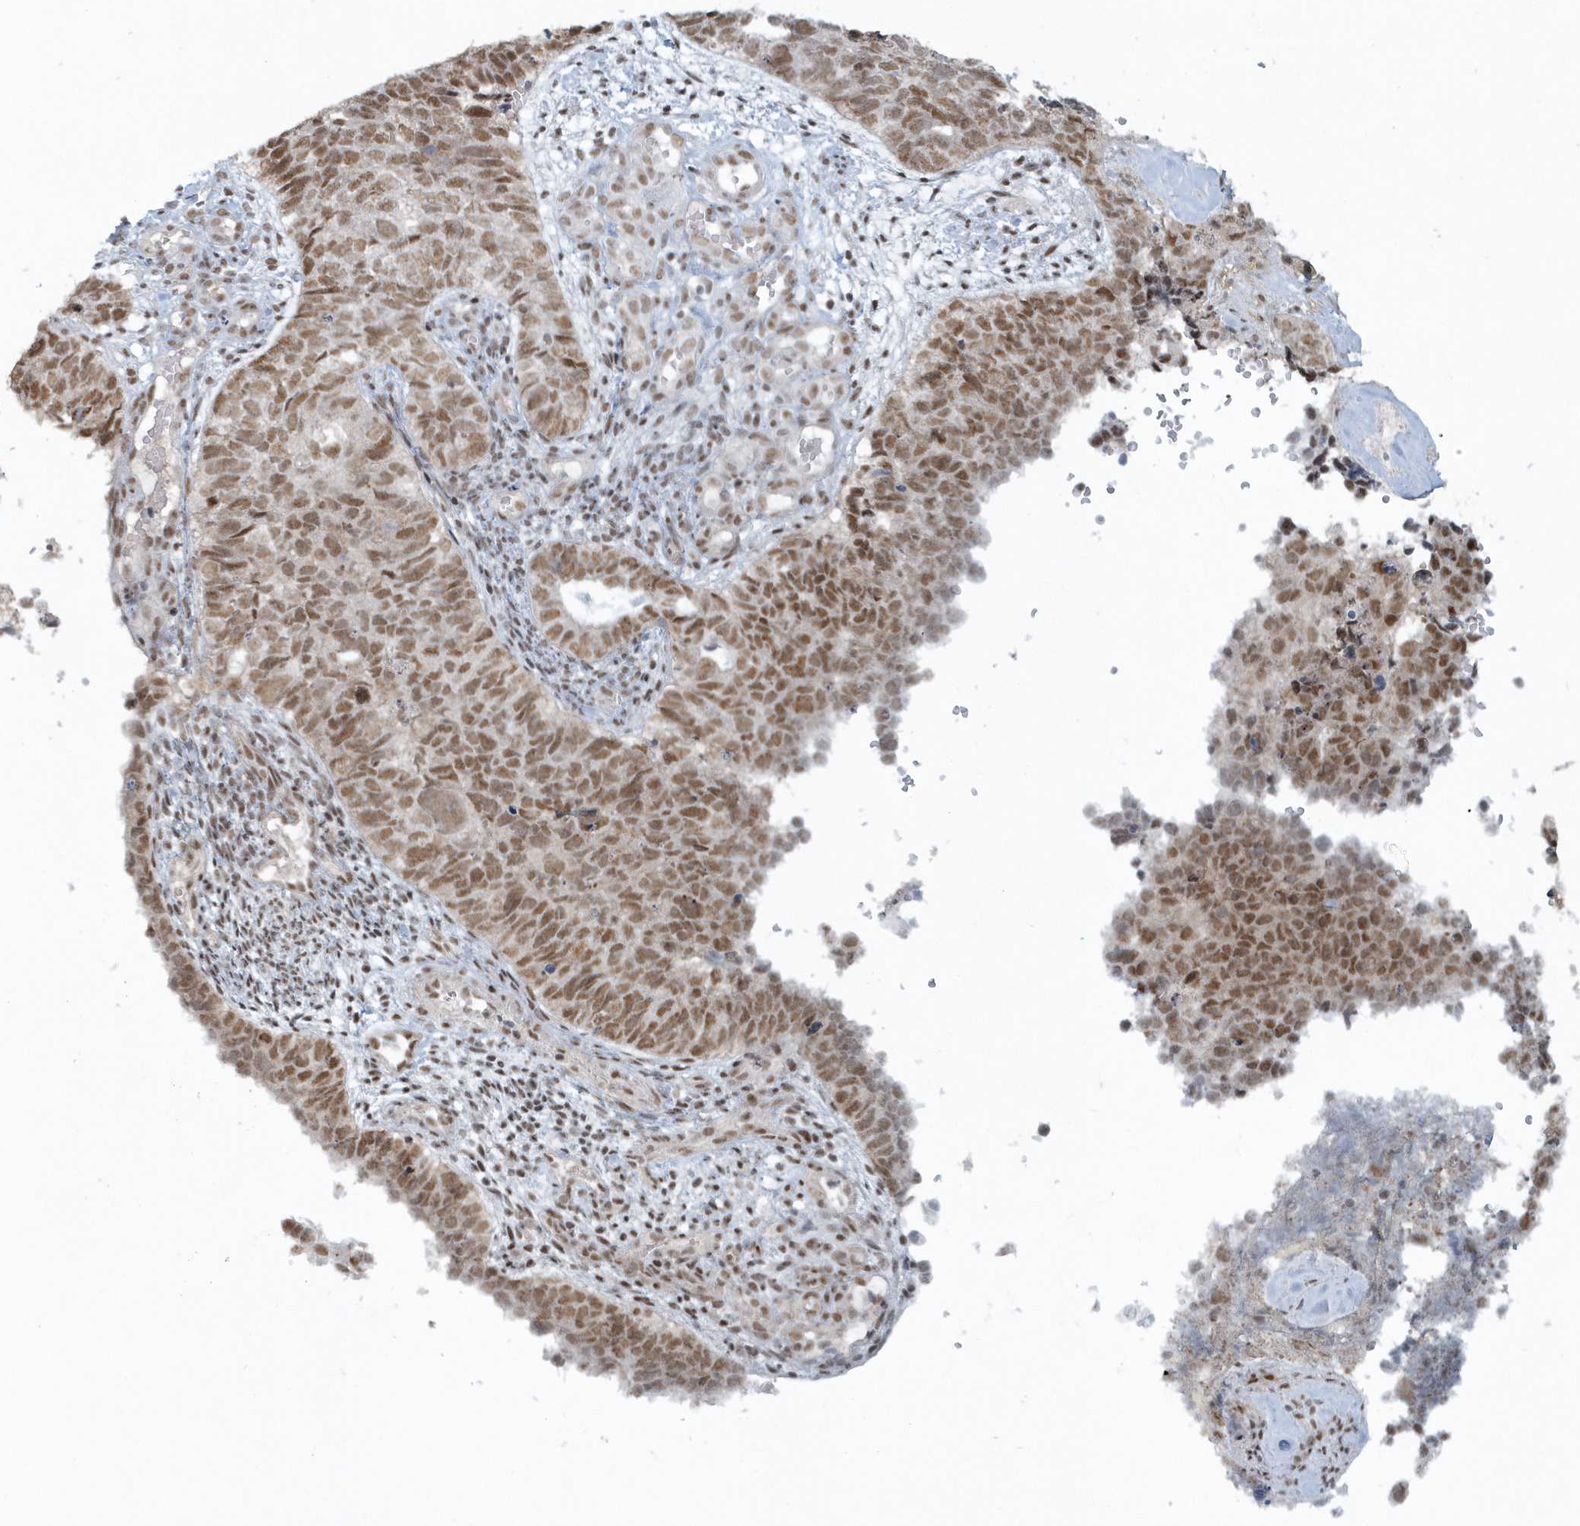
{"staining": {"intensity": "moderate", "quantity": ">75%", "location": "nuclear"}, "tissue": "cervical cancer", "cell_type": "Tumor cells", "image_type": "cancer", "snomed": [{"axis": "morphology", "description": "Squamous cell carcinoma, NOS"}, {"axis": "topography", "description": "Cervix"}], "caption": "Immunohistochemistry of human cervical cancer shows medium levels of moderate nuclear positivity in about >75% of tumor cells.", "gene": "YTHDC1", "patient": {"sex": "female", "age": 63}}